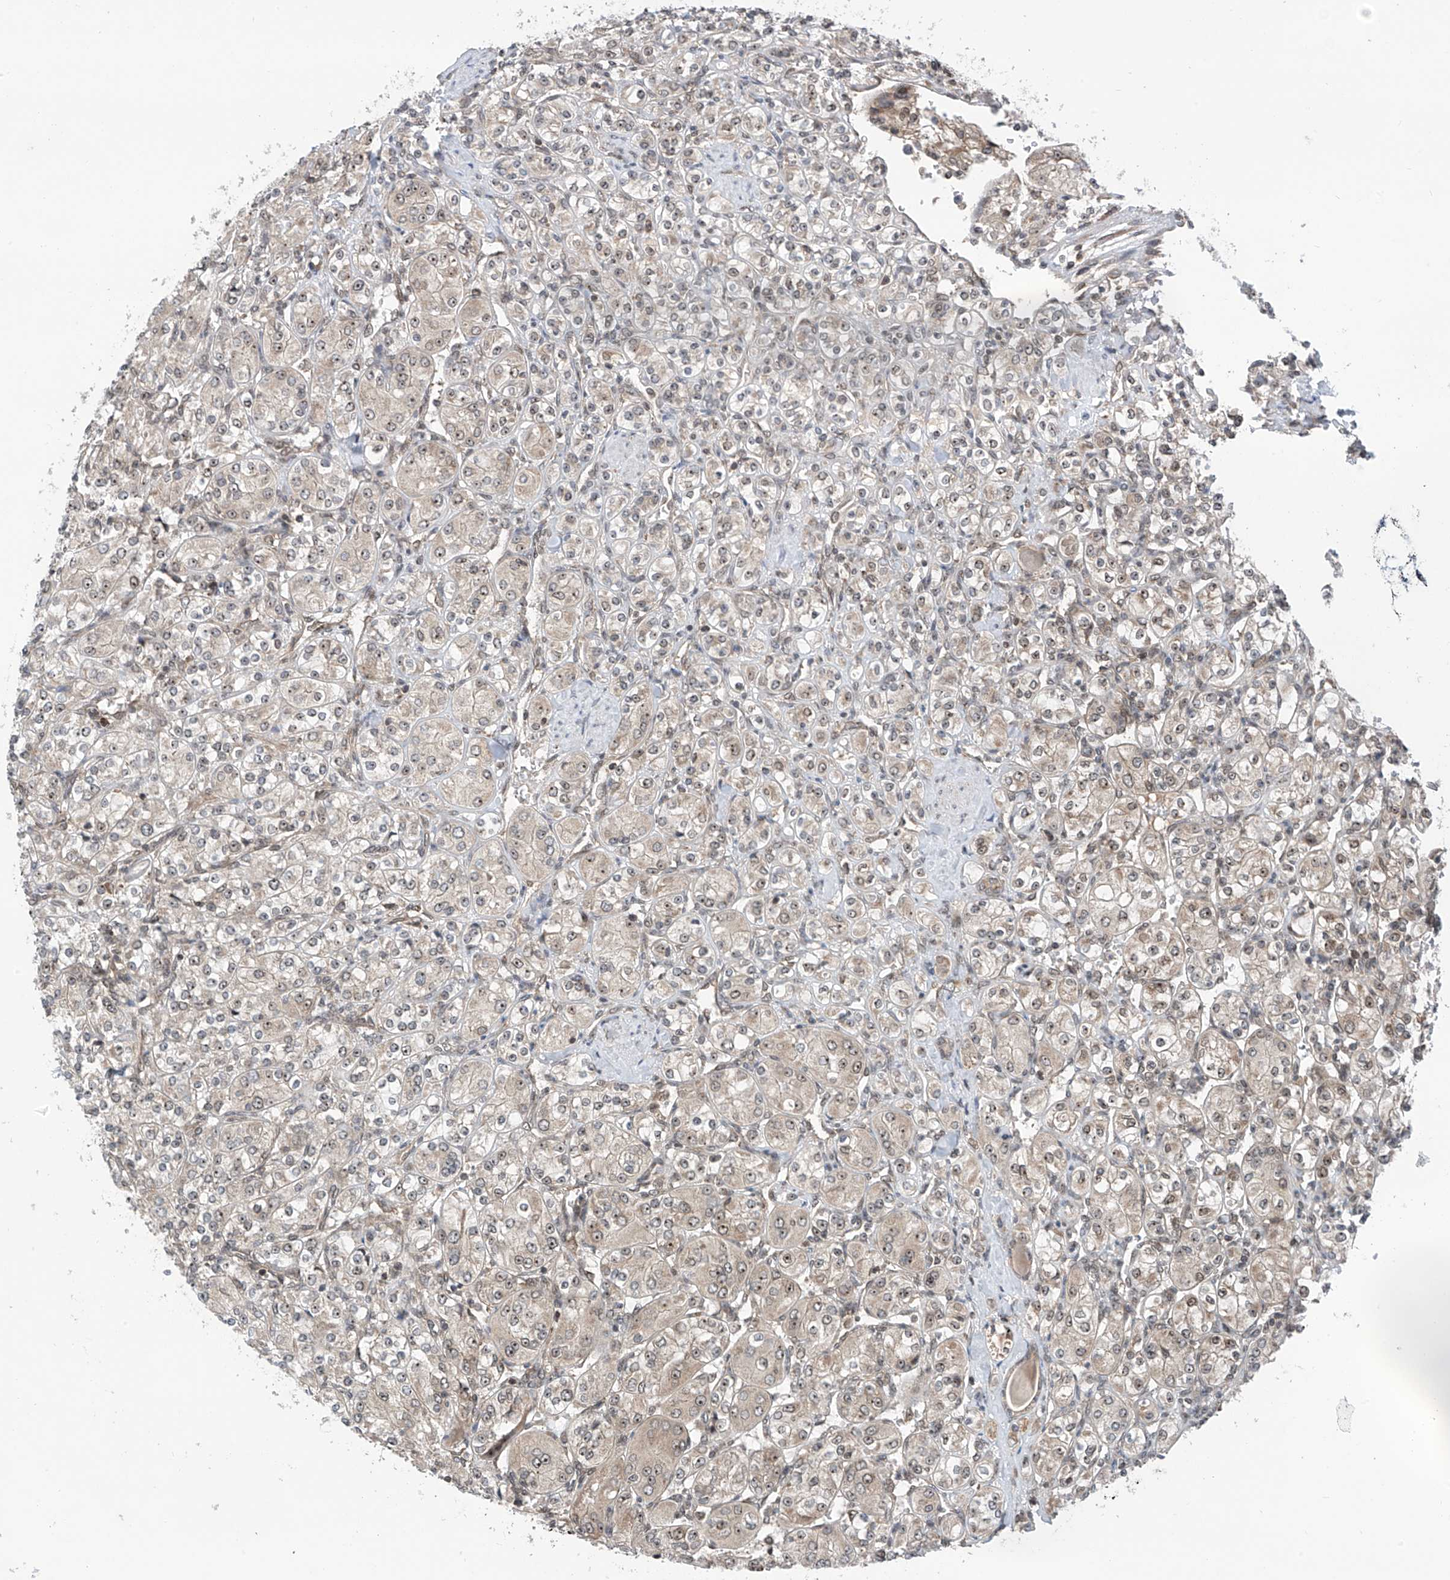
{"staining": {"intensity": "weak", "quantity": "25%-75%", "location": "cytoplasmic/membranous,nuclear"}, "tissue": "renal cancer", "cell_type": "Tumor cells", "image_type": "cancer", "snomed": [{"axis": "morphology", "description": "Adenocarcinoma, NOS"}, {"axis": "topography", "description": "Kidney"}], "caption": "IHC image of renal cancer (adenocarcinoma) stained for a protein (brown), which shows low levels of weak cytoplasmic/membranous and nuclear expression in approximately 25%-75% of tumor cells.", "gene": "C1orf131", "patient": {"sex": "male", "age": 77}}